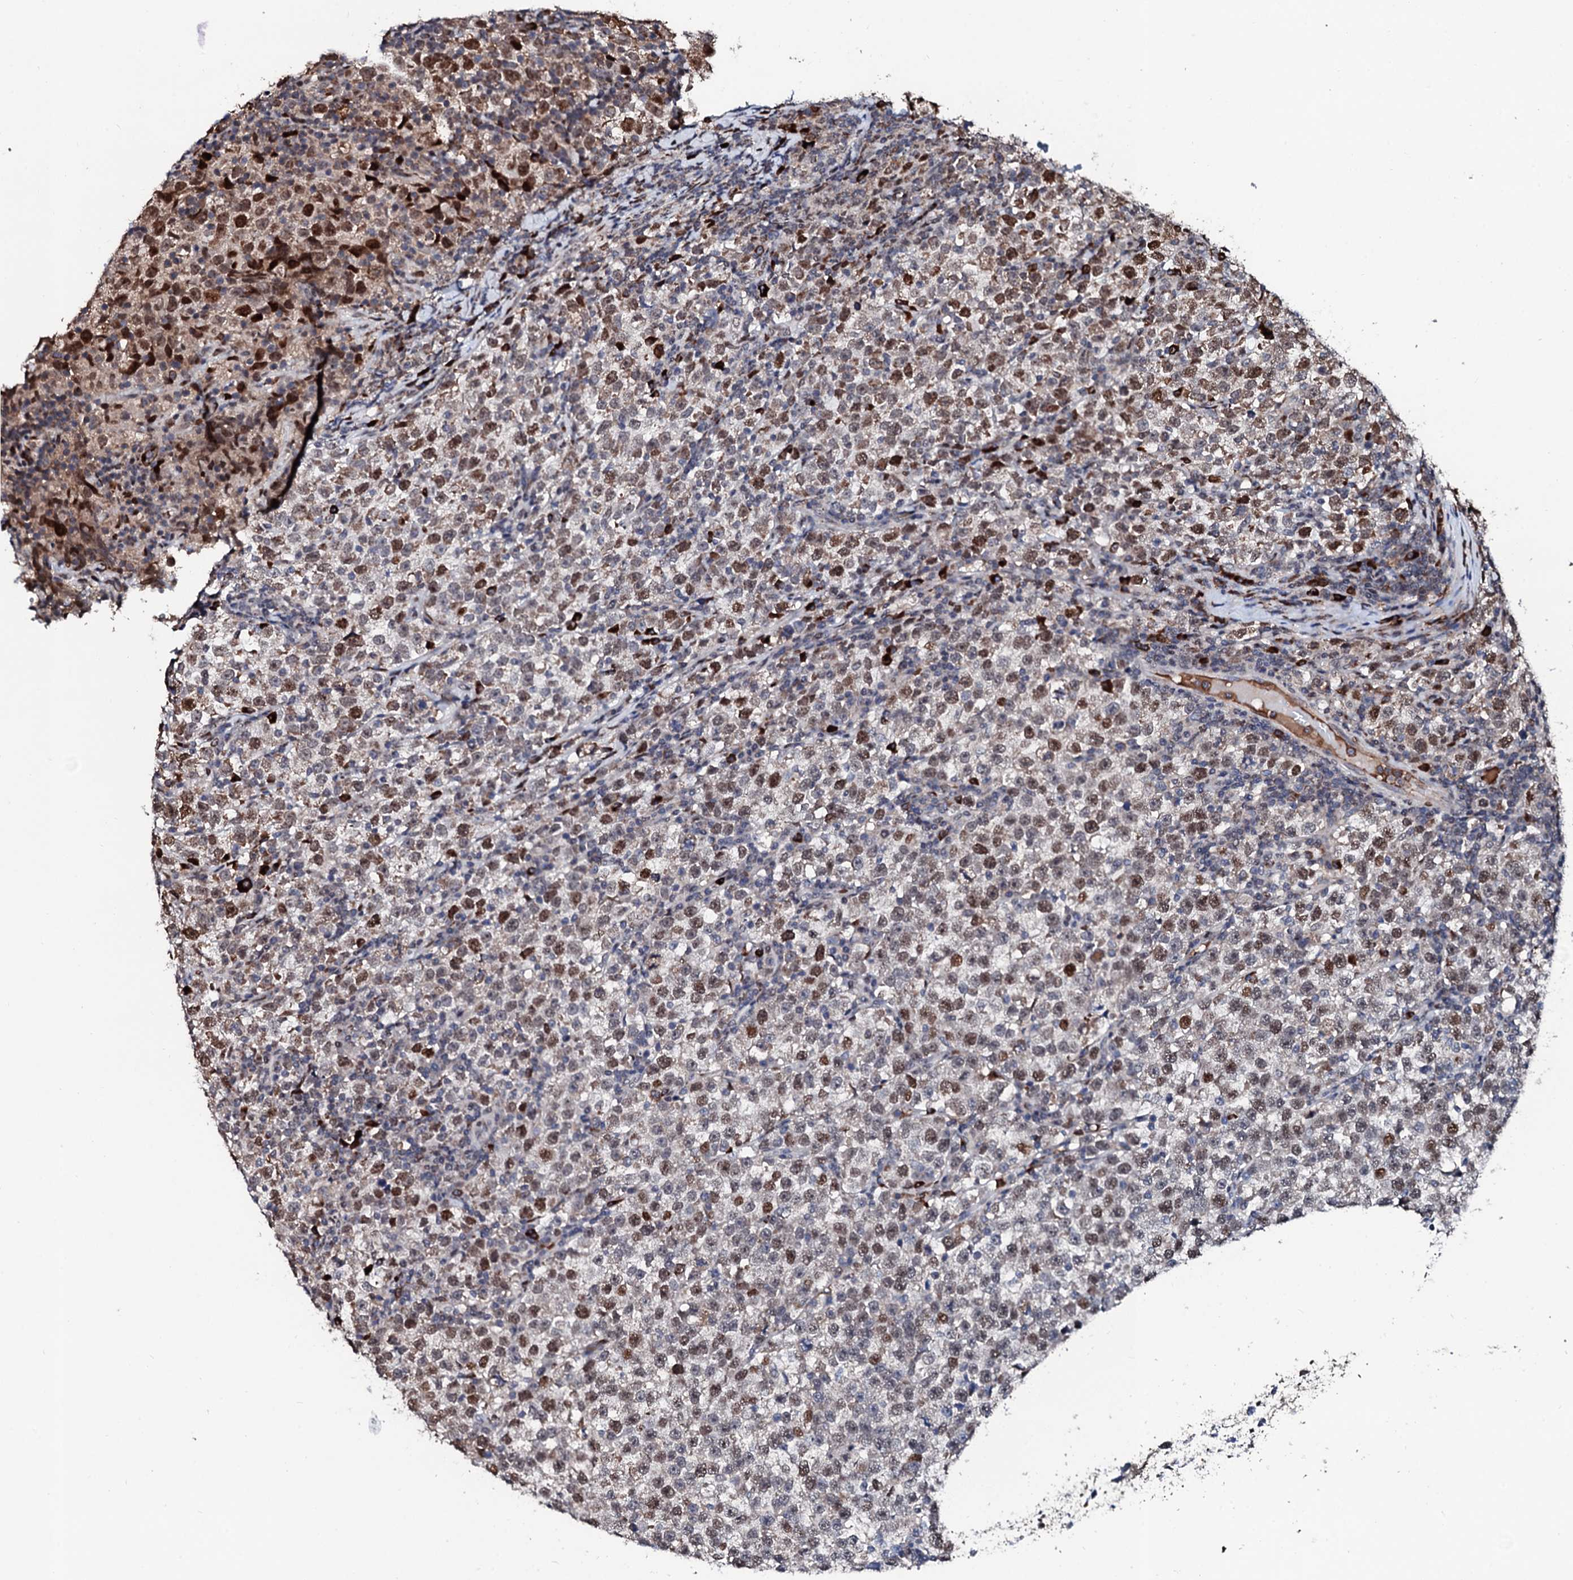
{"staining": {"intensity": "moderate", "quantity": "25%-75%", "location": "nuclear"}, "tissue": "testis cancer", "cell_type": "Tumor cells", "image_type": "cancer", "snomed": [{"axis": "morphology", "description": "Normal tissue, NOS"}, {"axis": "morphology", "description": "Seminoma, NOS"}, {"axis": "topography", "description": "Testis"}], "caption": "Tumor cells reveal moderate nuclear positivity in about 25%-75% of cells in testis seminoma.", "gene": "KIF18A", "patient": {"sex": "male", "age": 43}}